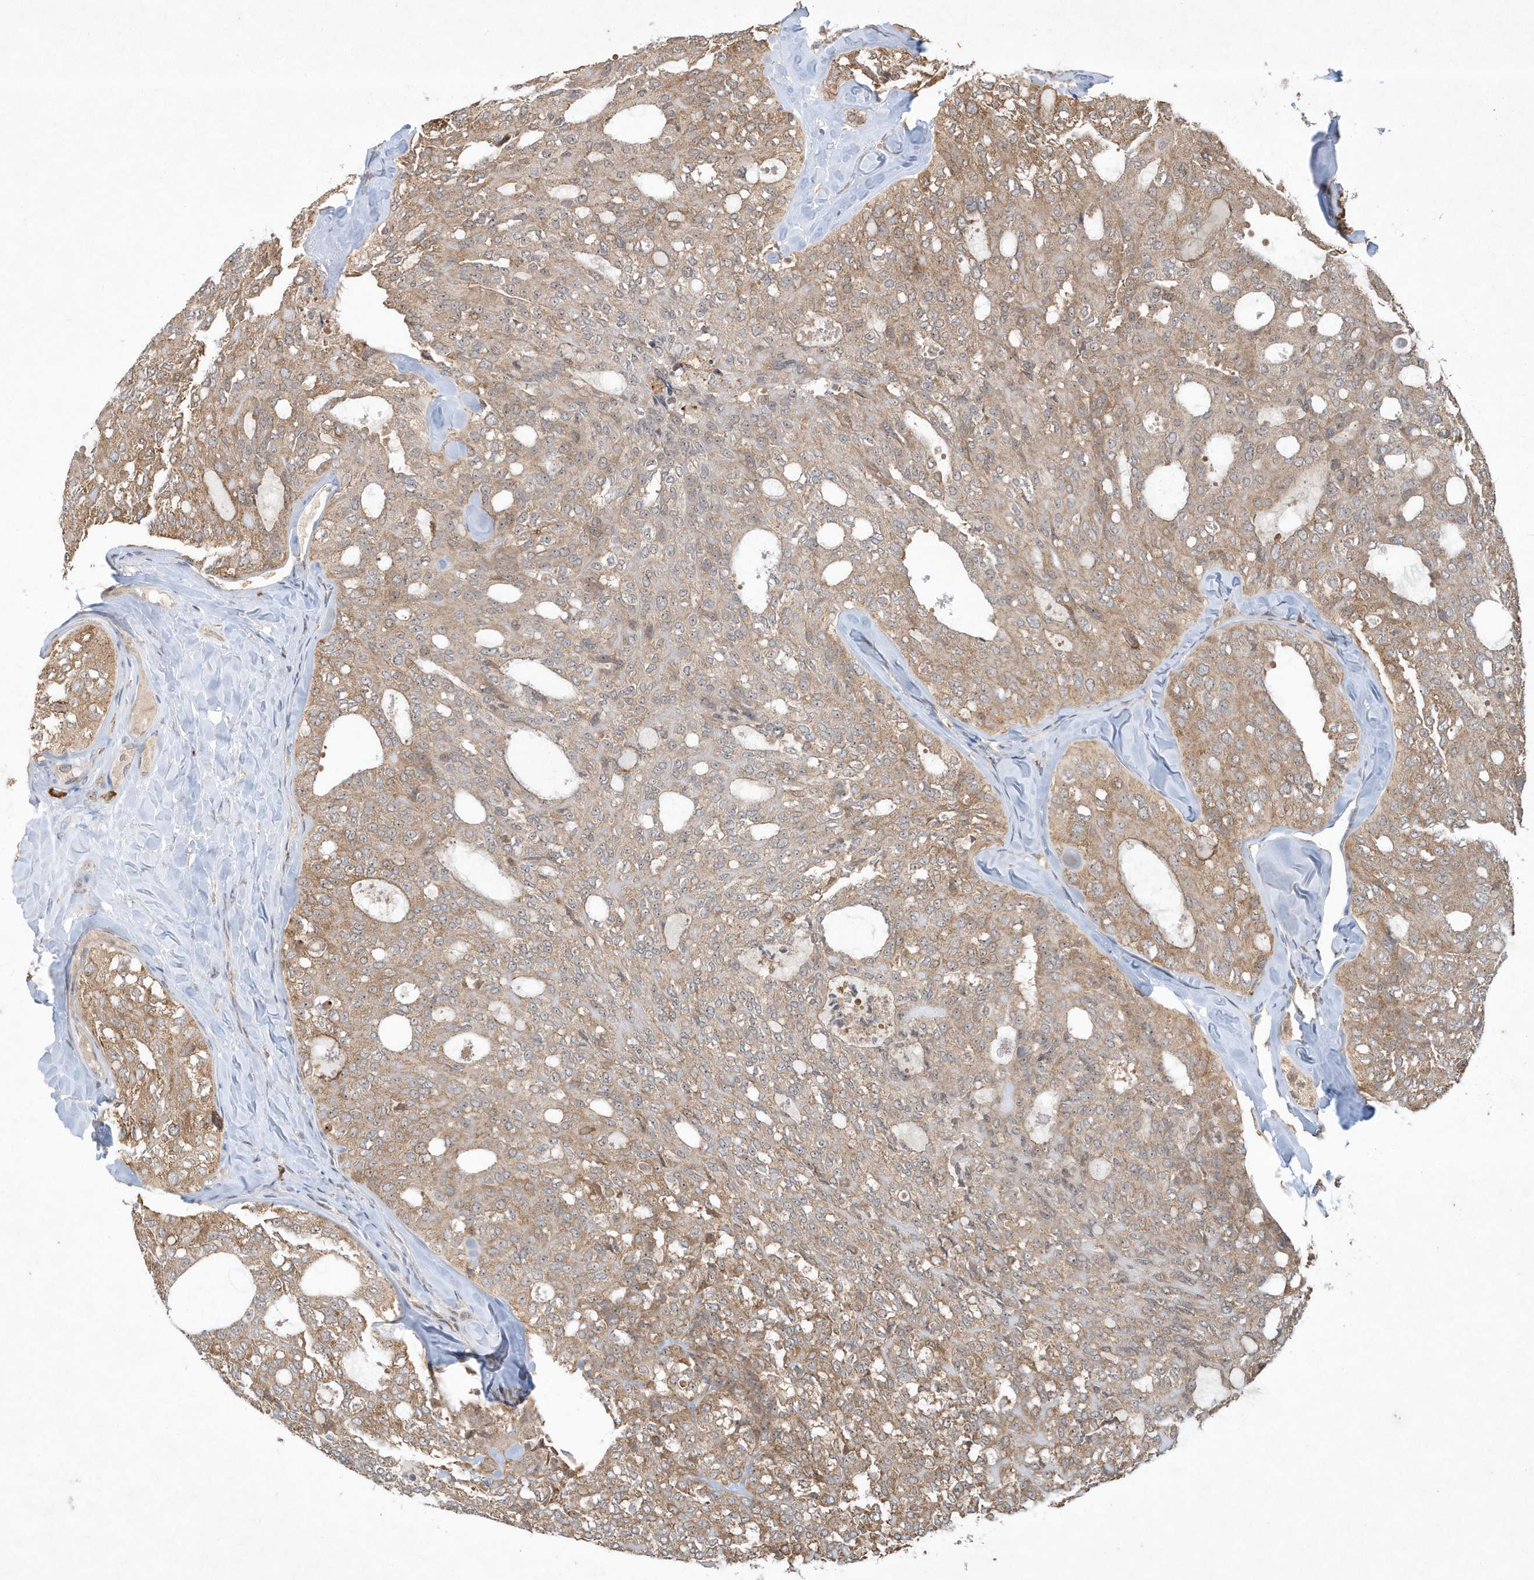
{"staining": {"intensity": "moderate", "quantity": ">75%", "location": "cytoplasmic/membranous"}, "tissue": "thyroid cancer", "cell_type": "Tumor cells", "image_type": "cancer", "snomed": [{"axis": "morphology", "description": "Follicular adenoma carcinoma, NOS"}, {"axis": "topography", "description": "Thyroid gland"}], "caption": "A brown stain labels moderate cytoplasmic/membranous staining of a protein in human follicular adenoma carcinoma (thyroid) tumor cells. (DAB (3,3'-diaminobenzidine) = brown stain, brightfield microscopy at high magnification).", "gene": "ABCB9", "patient": {"sex": "male", "age": 75}}